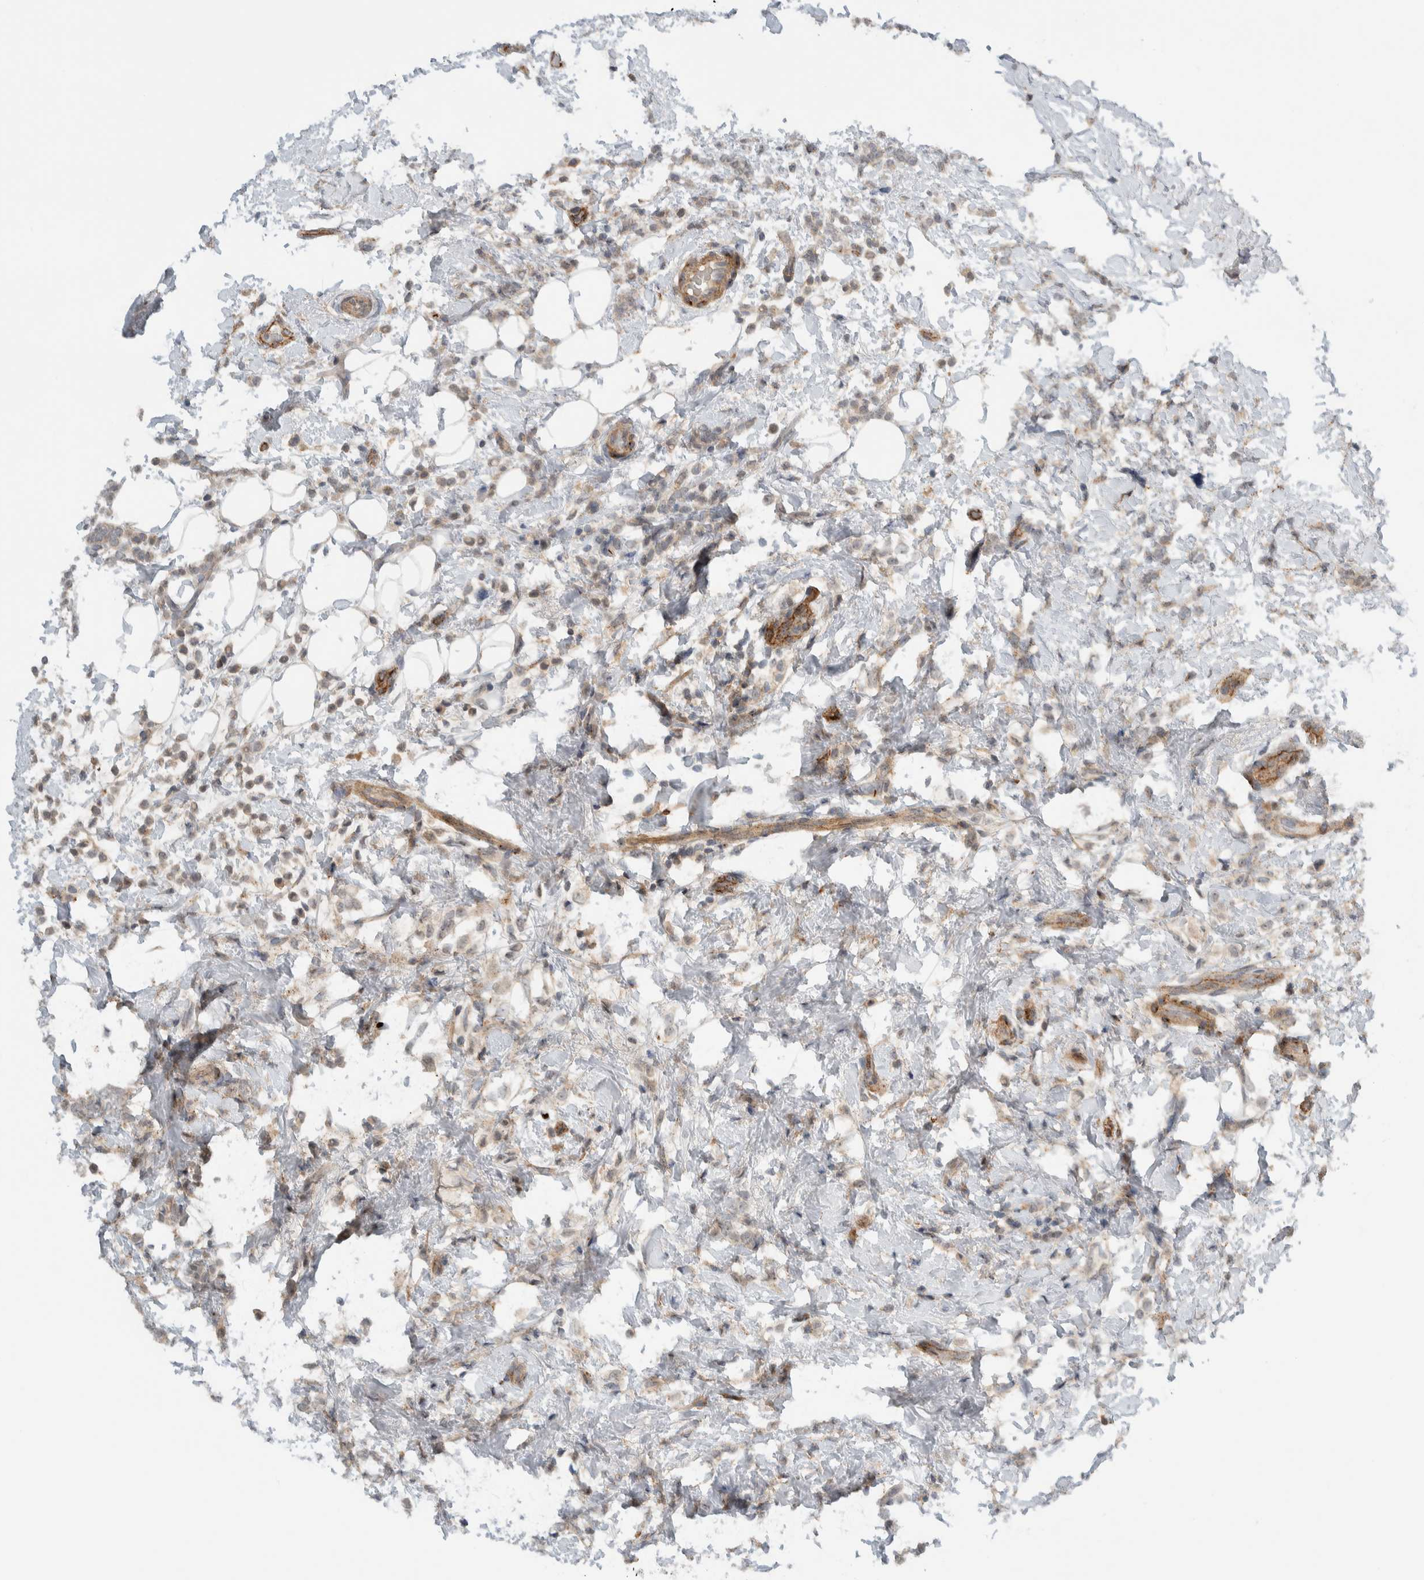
{"staining": {"intensity": "weak", "quantity": ">75%", "location": "cytoplasmic/membranous"}, "tissue": "breast cancer", "cell_type": "Tumor cells", "image_type": "cancer", "snomed": [{"axis": "morphology", "description": "Lobular carcinoma"}, {"axis": "topography", "description": "Breast"}], "caption": "Lobular carcinoma (breast) tissue demonstrates weak cytoplasmic/membranous expression in approximately >75% of tumor cells", "gene": "MPRIP", "patient": {"sex": "female", "age": 50}}